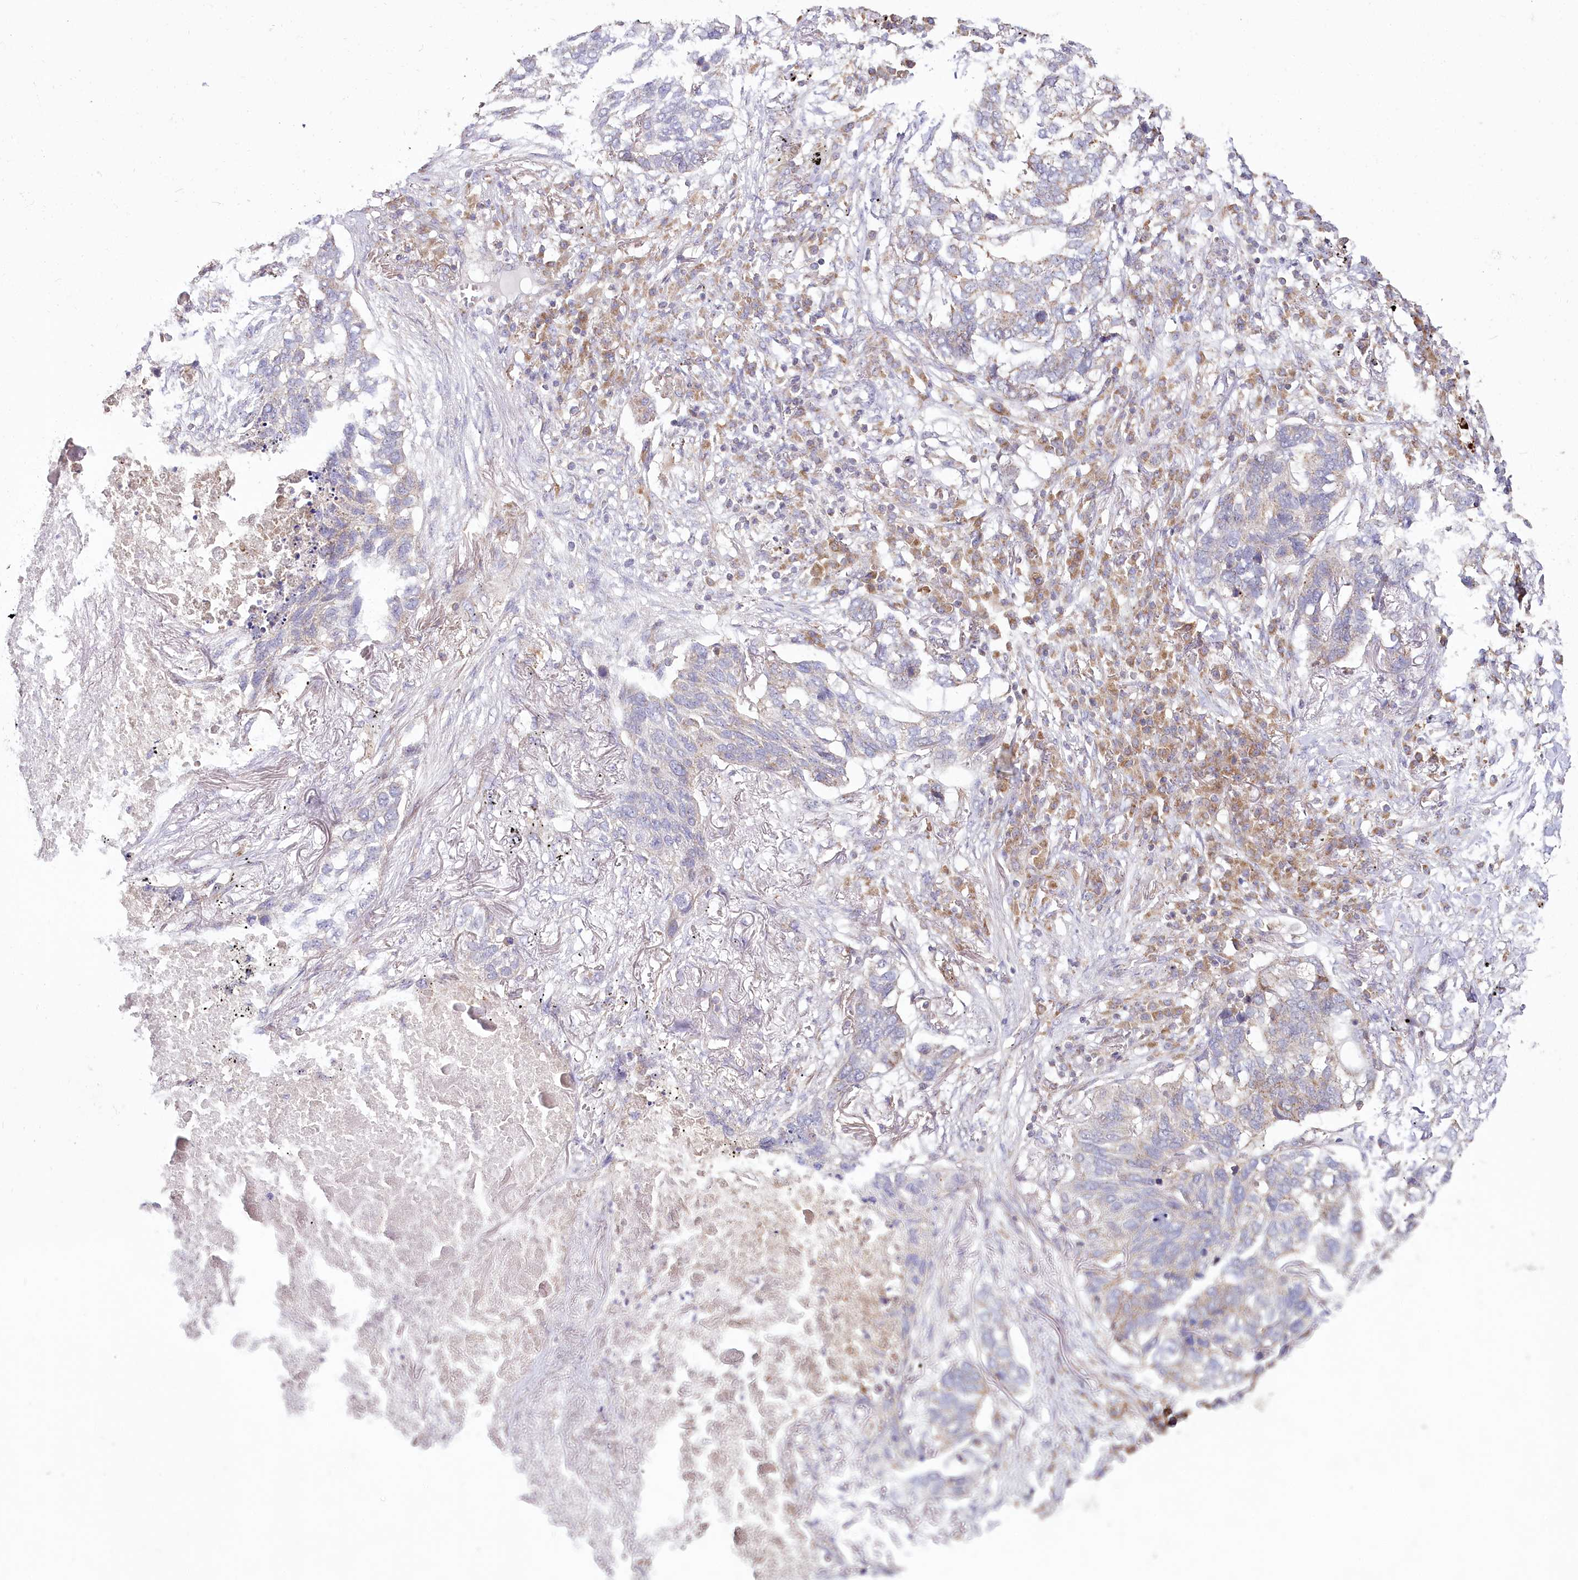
{"staining": {"intensity": "weak", "quantity": "<25%", "location": "cytoplasmic/membranous"}, "tissue": "lung cancer", "cell_type": "Tumor cells", "image_type": "cancer", "snomed": [{"axis": "morphology", "description": "Squamous cell carcinoma, NOS"}, {"axis": "topography", "description": "Lung"}], "caption": "Tumor cells are negative for brown protein staining in lung cancer (squamous cell carcinoma).", "gene": "ACOX2", "patient": {"sex": "female", "age": 63}}